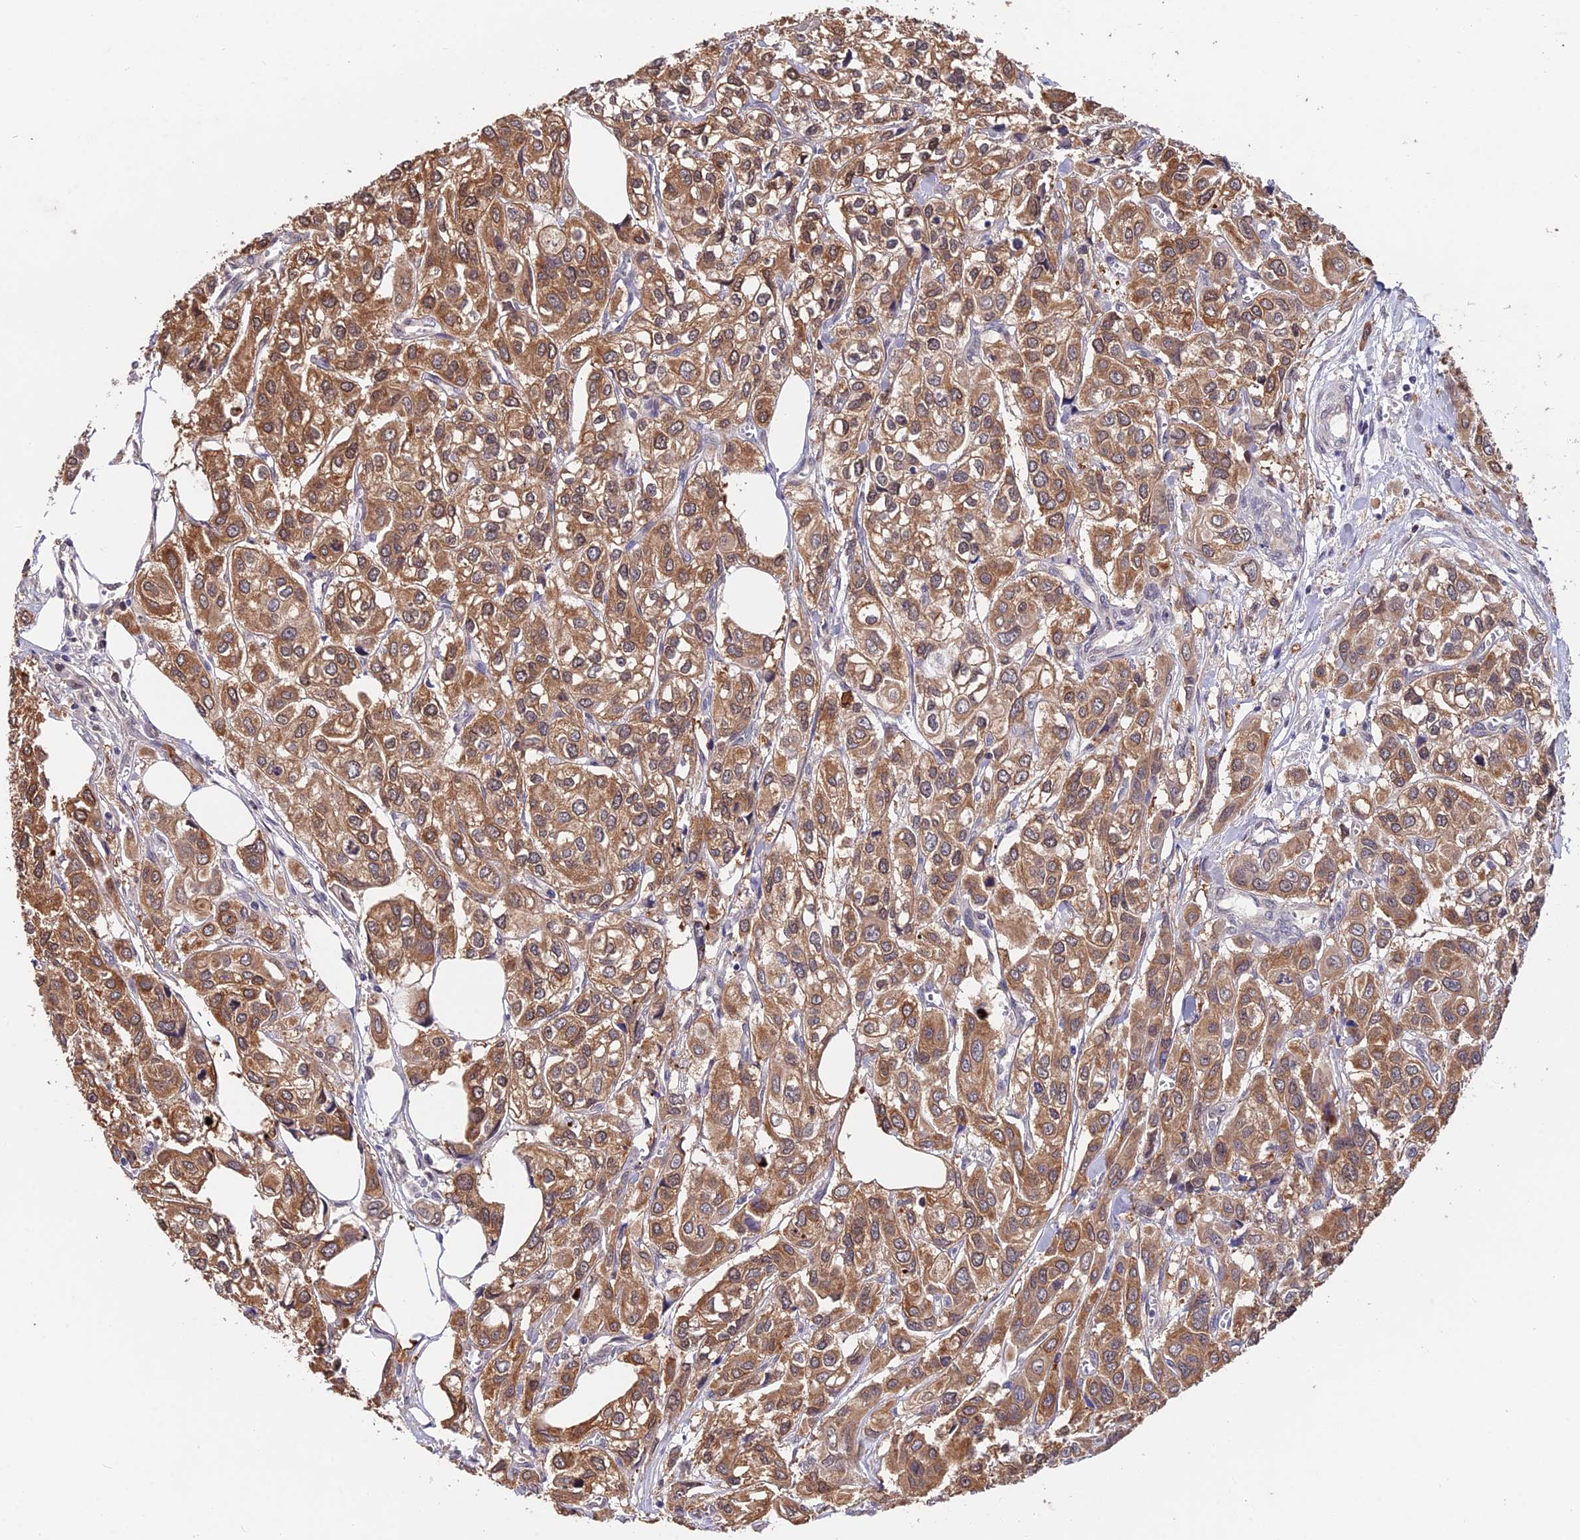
{"staining": {"intensity": "moderate", "quantity": ">75%", "location": "cytoplasmic/membranous"}, "tissue": "urothelial cancer", "cell_type": "Tumor cells", "image_type": "cancer", "snomed": [{"axis": "morphology", "description": "Urothelial carcinoma, High grade"}, {"axis": "topography", "description": "Urinary bladder"}], "caption": "Tumor cells demonstrate moderate cytoplasmic/membranous staining in approximately >75% of cells in urothelial cancer.", "gene": "INPP4A", "patient": {"sex": "male", "age": 67}}